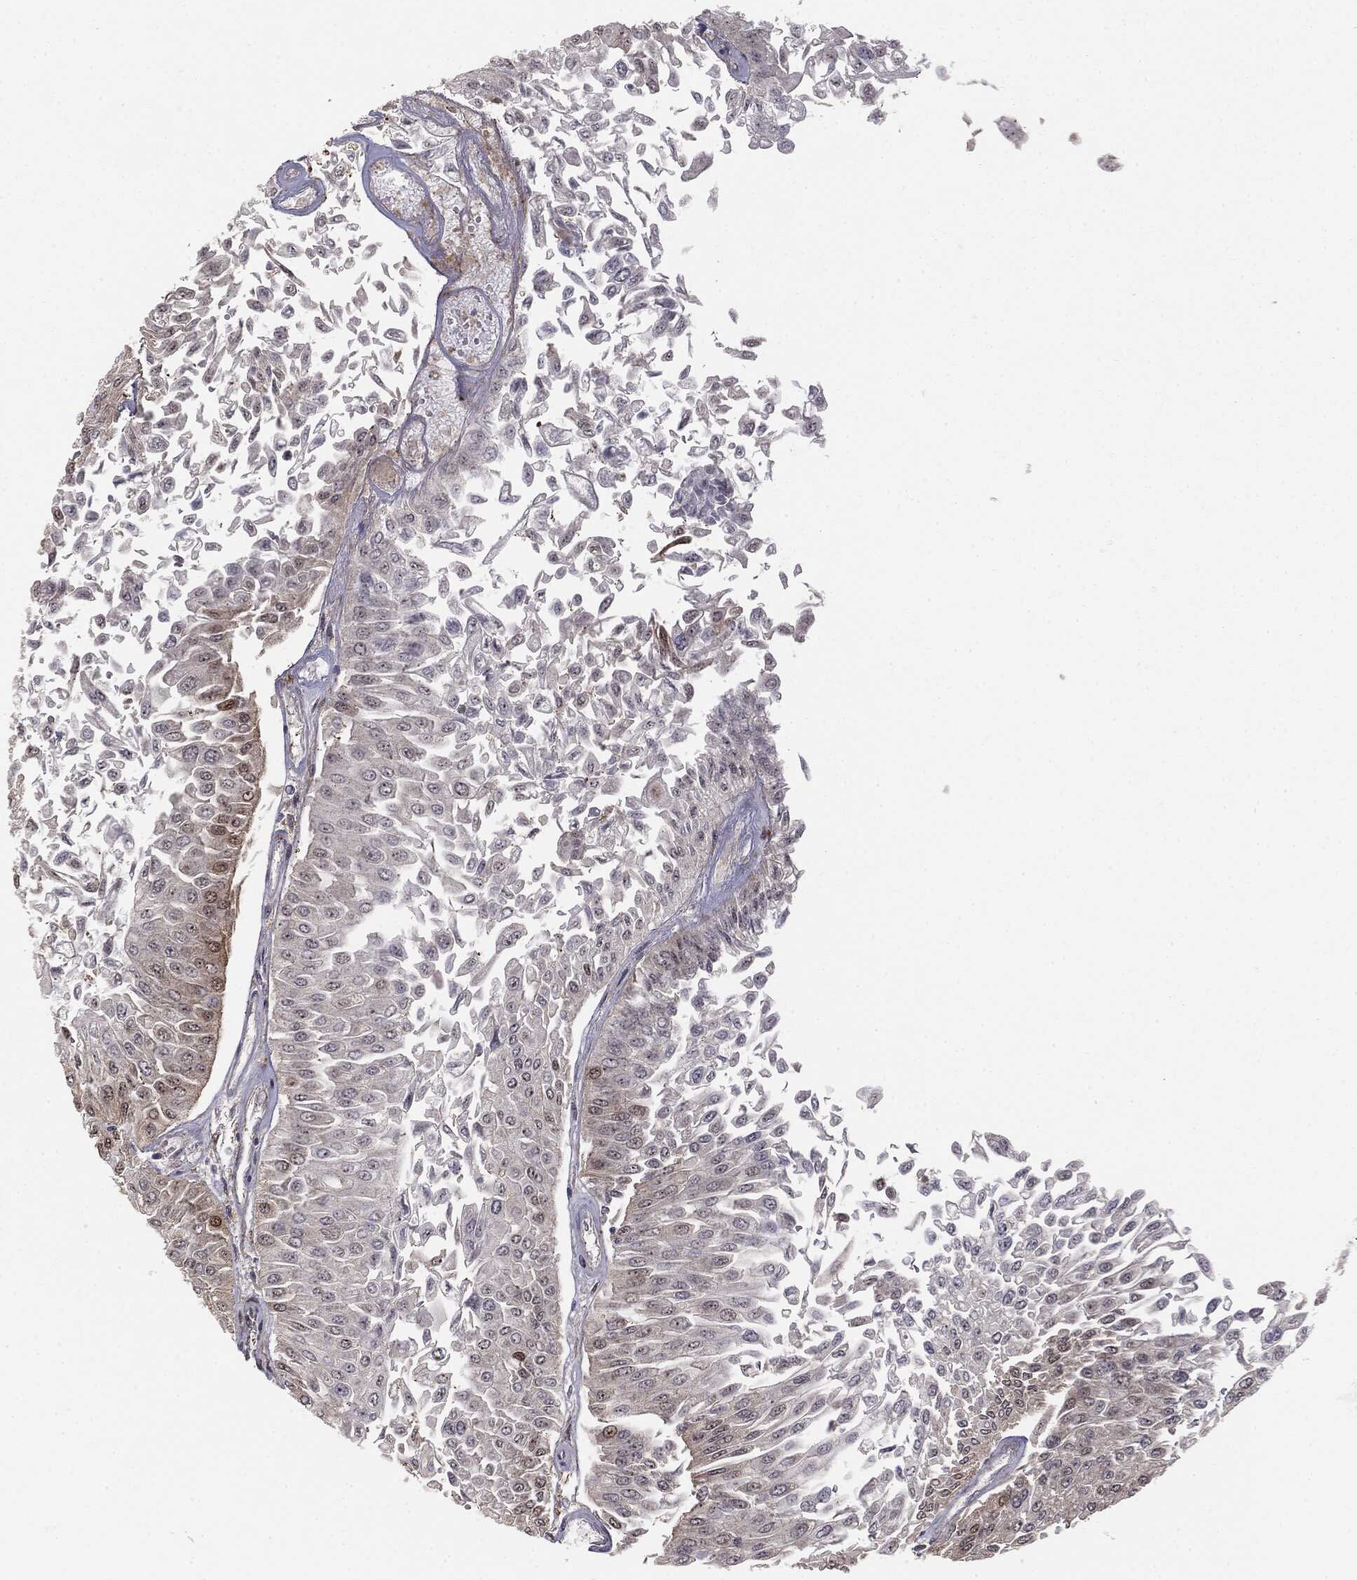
{"staining": {"intensity": "moderate", "quantity": "<25%", "location": "nuclear"}, "tissue": "urothelial cancer", "cell_type": "Tumor cells", "image_type": "cancer", "snomed": [{"axis": "morphology", "description": "Urothelial carcinoma, Low grade"}, {"axis": "topography", "description": "Urinary bladder"}], "caption": "IHC staining of urothelial cancer, which reveals low levels of moderate nuclear positivity in about <25% of tumor cells indicating moderate nuclear protein staining. The staining was performed using DAB (brown) for protein detection and nuclei were counterstained in hematoxylin (blue).", "gene": "PTEN", "patient": {"sex": "male", "age": 67}}